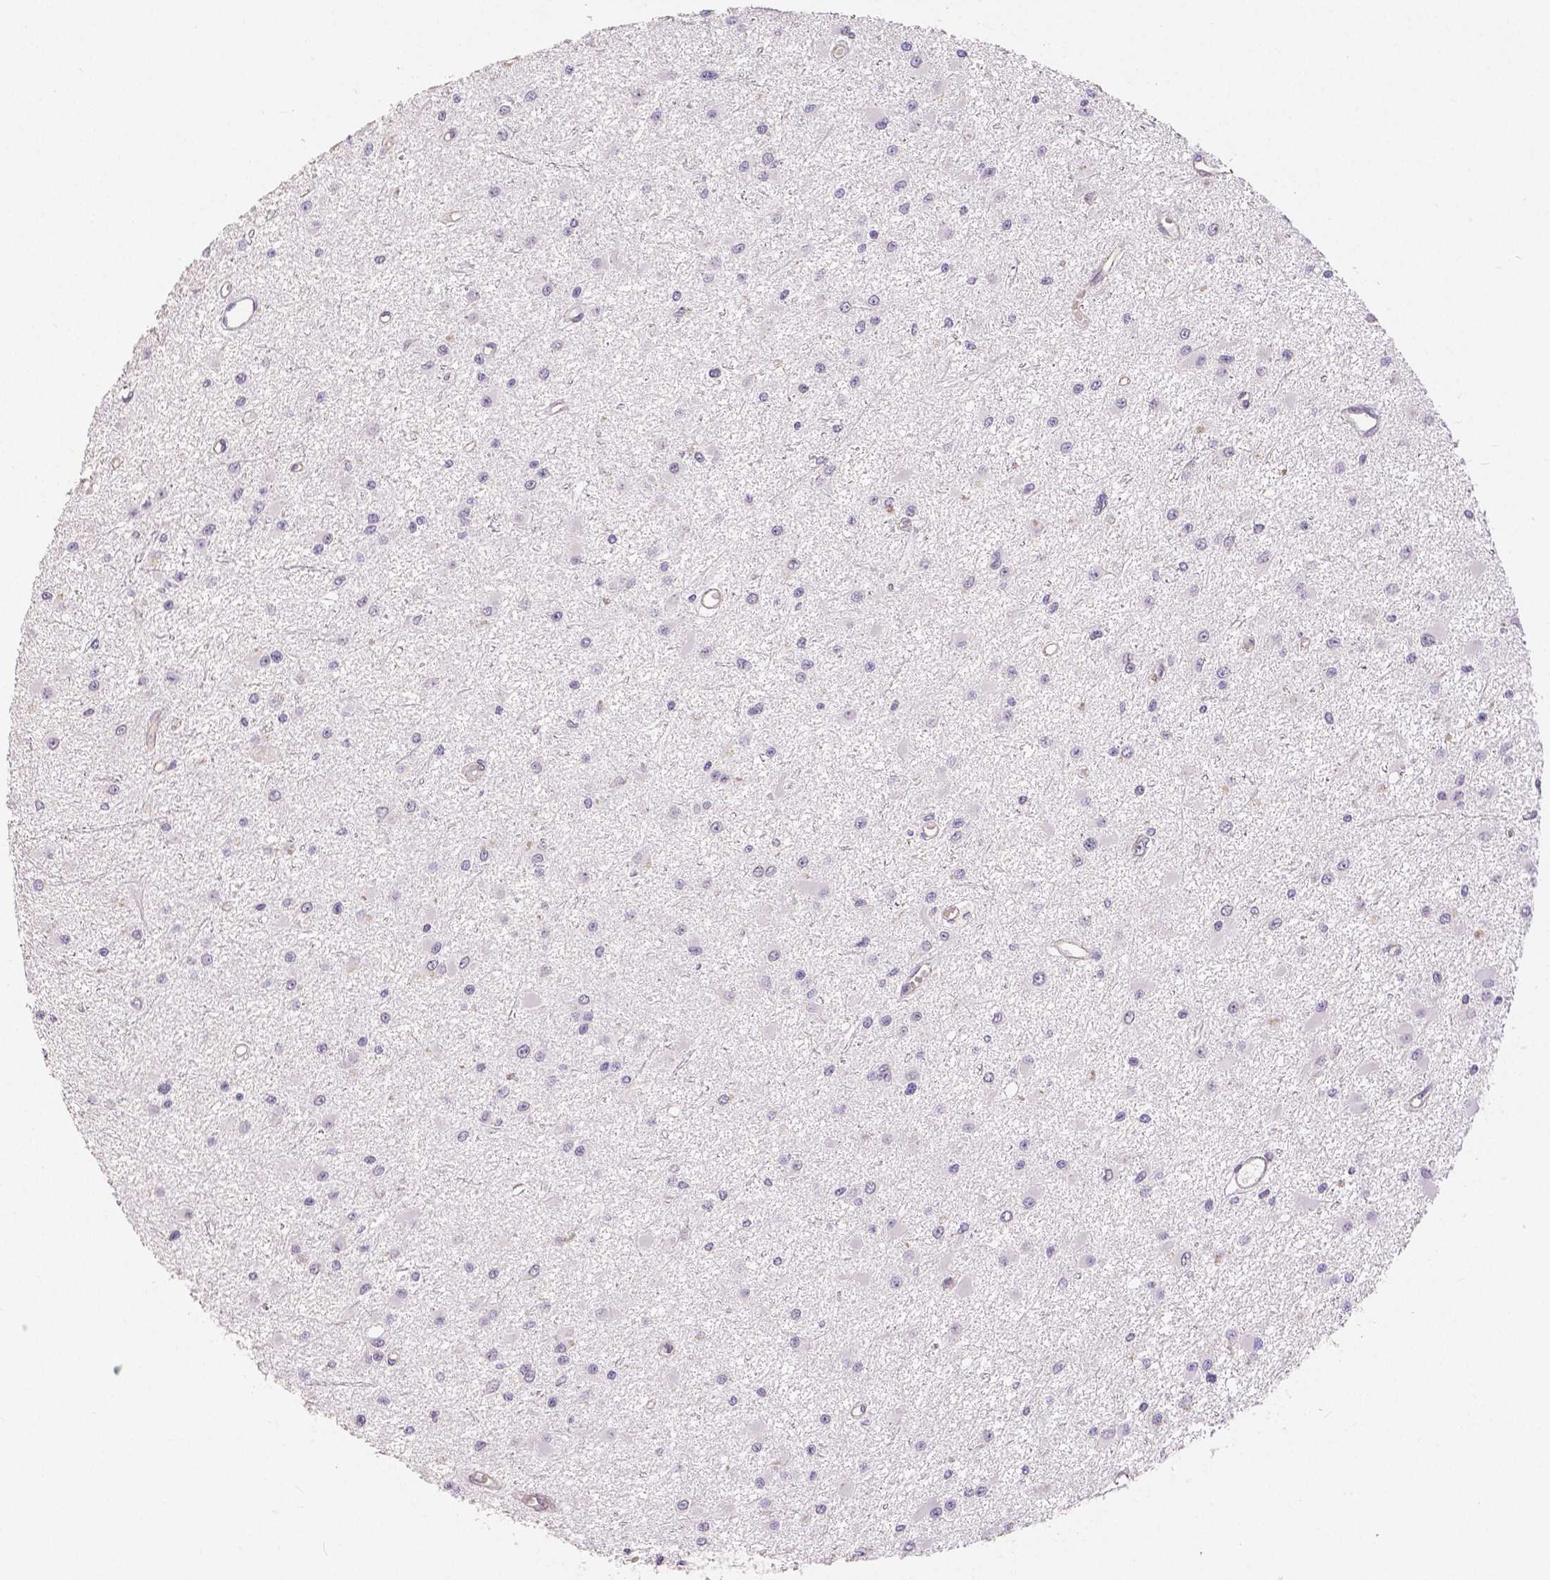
{"staining": {"intensity": "negative", "quantity": "none", "location": "none"}, "tissue": "glioma", "cell_type": "Tumor cells", "image_type": "cancer", "snomed": [{"axis": "morphology", "description": "Glioma, malignant, High grade"}, {"axis": "topography", "description": "Brain"}], "caption": "This is a histopathology image of immunohistochemistry (IHC) staining of glioma, which shows no expression in tumor cells.", "gene": "OCLN", "patient": {"sex": "male", "age": 54}}